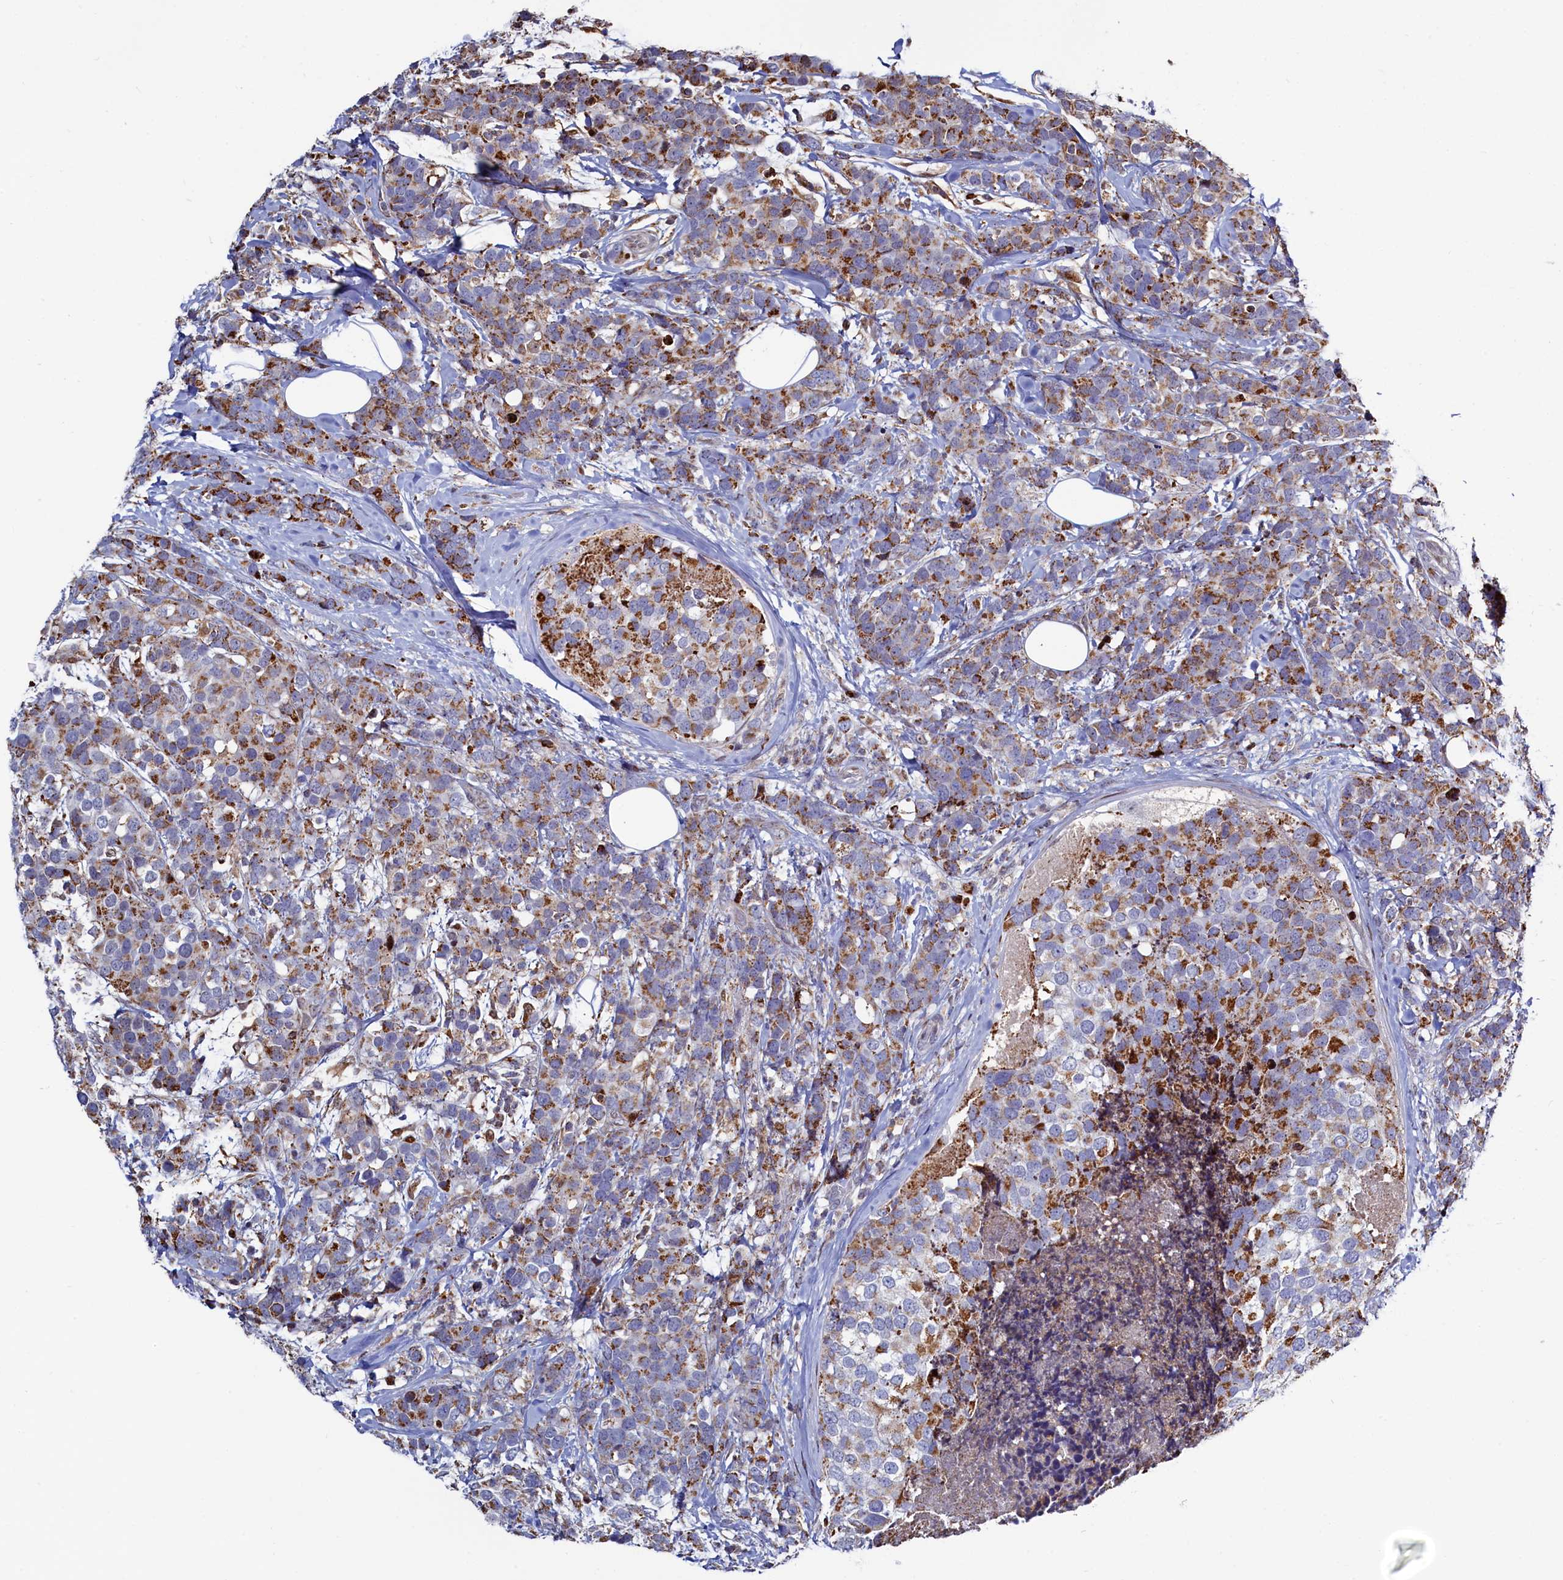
{"staining": {"intensity": "moderate", "quantity": ">75%", "location": "cytoplasmic/membranous"}, "tissue": "breast cancer", "cell_type": "Tumor cells", "image_type": "cancer", "snomed": [{"axis": "morphology", "description": "Lobular carcinoma"}, {"axis": "topography", "description": "Breast"}], "caption": "Immunohistochemical staining of lobular carcinoma (breast) exhibits moderate cytoplasmic/membranous protein staining in approximately >75% of tumor cells. (brown staining indicates protein expression, while blue staining denotes nuclei).", "gene": "HDGFL3", "patient": {"sex": "female", "age": 59}}